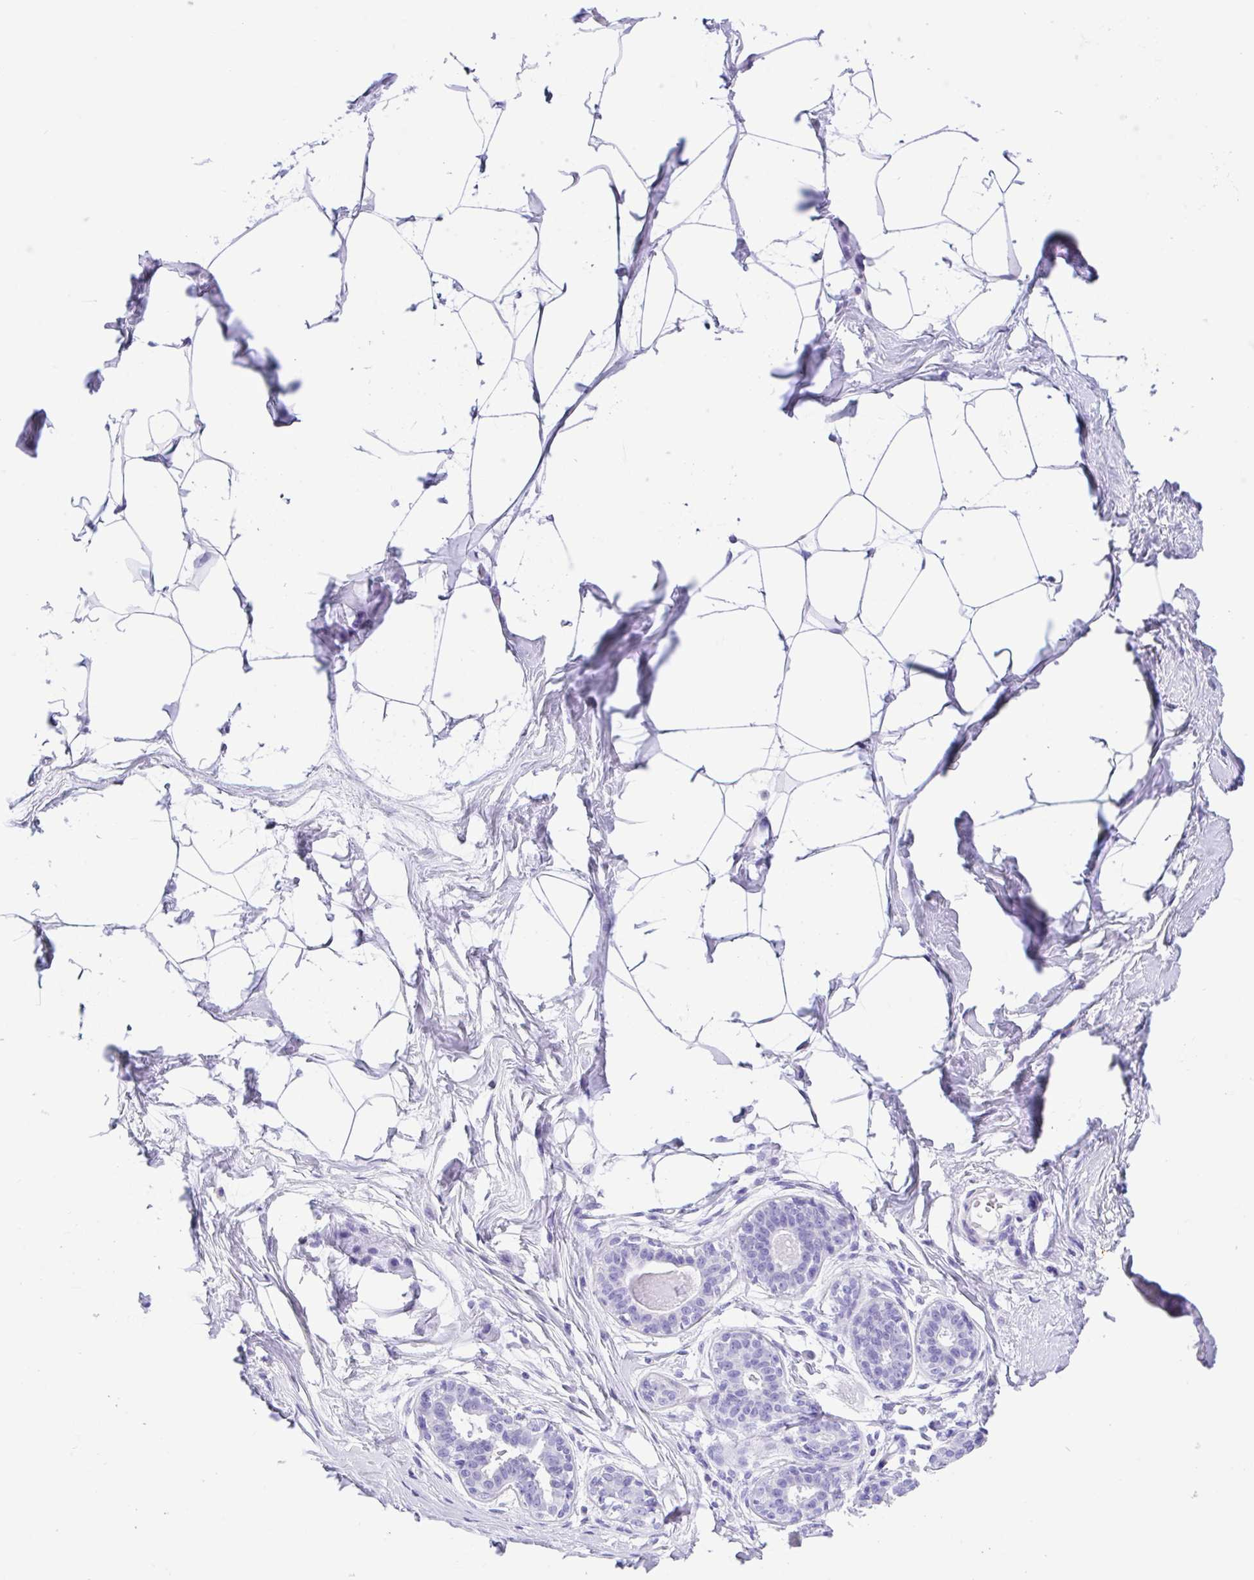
{"staining": {"intensity": "negative", "quantity": "none", "location": "none"}, "tissue": "breast", "cell_type": "Adipocytes", "image_type": "normal", "snomed": [{"axis": "morphology", "description": "Normal tissue, NOS"}, {"axis": "topography", "description": "Breast"}], "caption": "A high-resolution histopathology image shows IHC staining of normal breast, which demonstrates no significant staining in adipocytes.", "gene": "CPA1", "patient": {"sex": "female", "age": 45}}